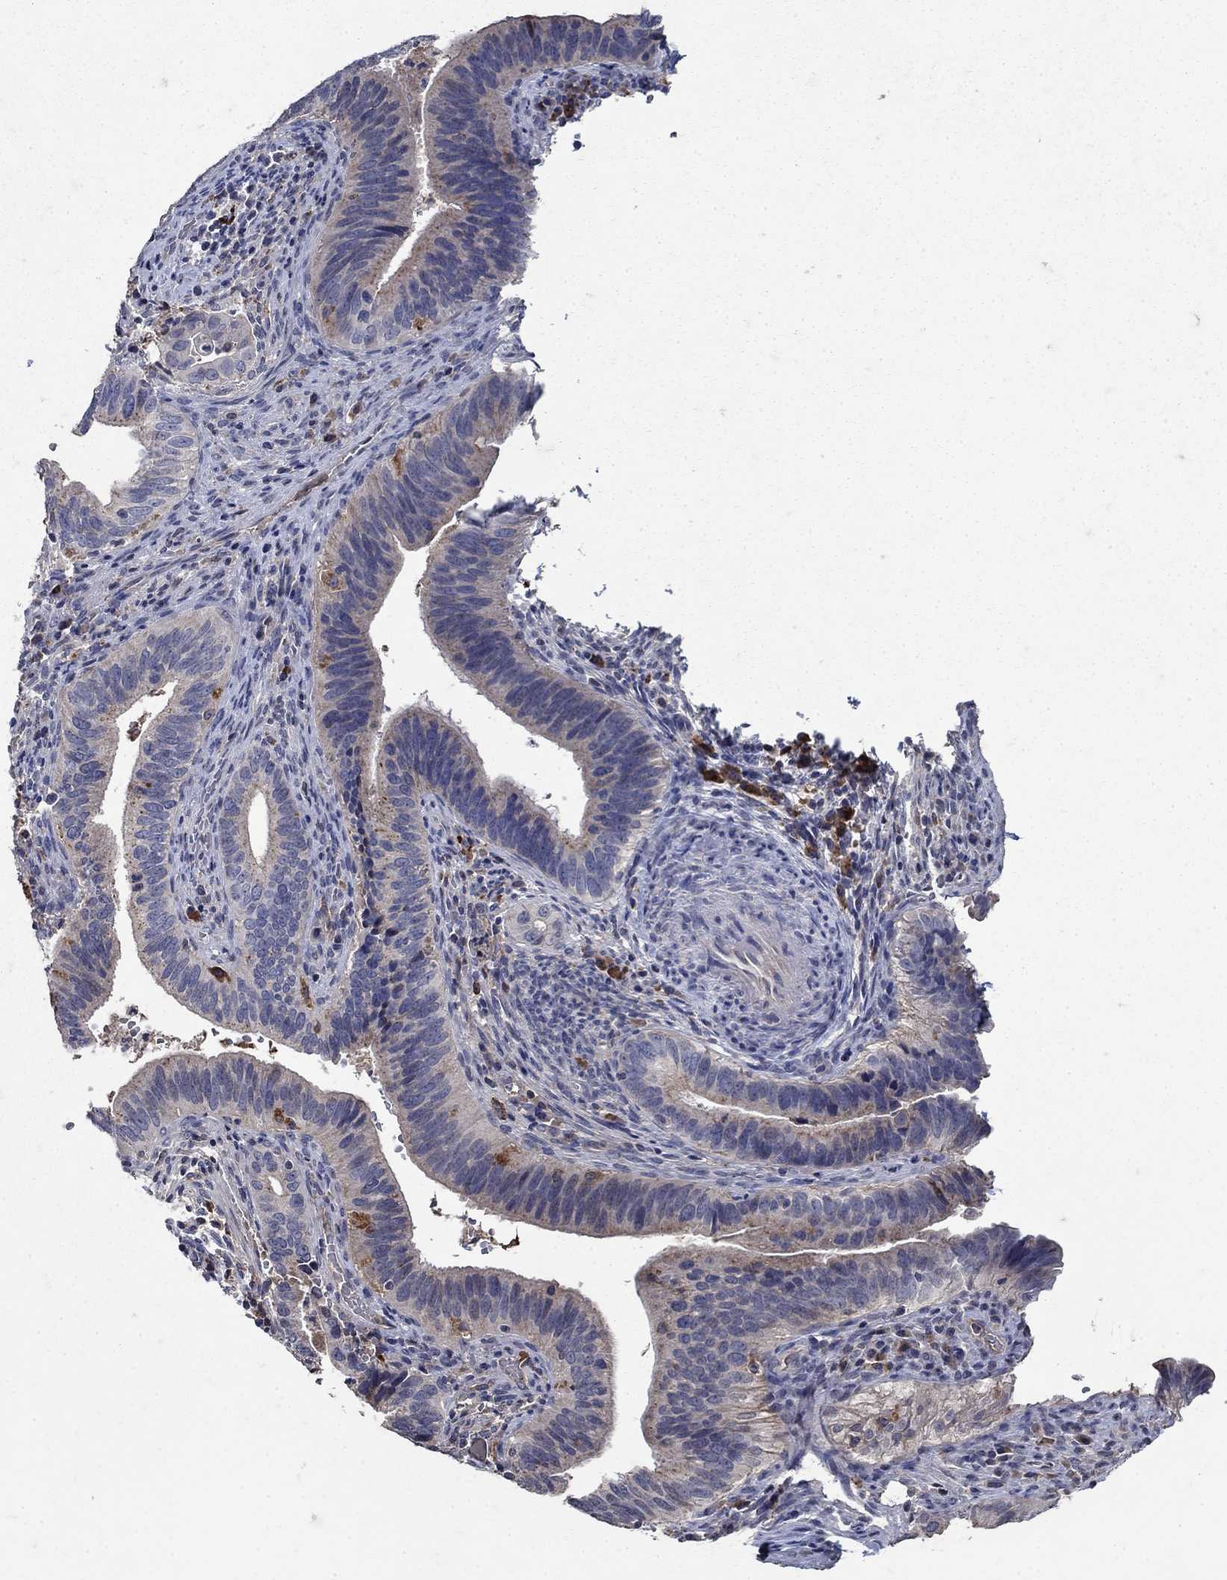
{"staining": {"intensity": "negative", "quantity": "none", "location": "none"}, "tissue": "cervical cancer", "cell_type": "Tumor cells", "image_type": "cancer", "snomed": [{"axis": "morphology", "description": "Adenocarcinoma, NOS"}, {"axis": "topography", "description": "Cervix"}], "caption": "A high-resolution micrograph shows immunohistochemistry (IHC) staining of cervical adenocarcinoma, which shows no significant positivity in tumor cells. The staining is performed using DAB (3,3'-diaminobenzidine) brown chromogen with nuclei counter-stained in using hematoxylin.", "gene": "NPC2", "patient": {"sex": "female", "age": 42}}